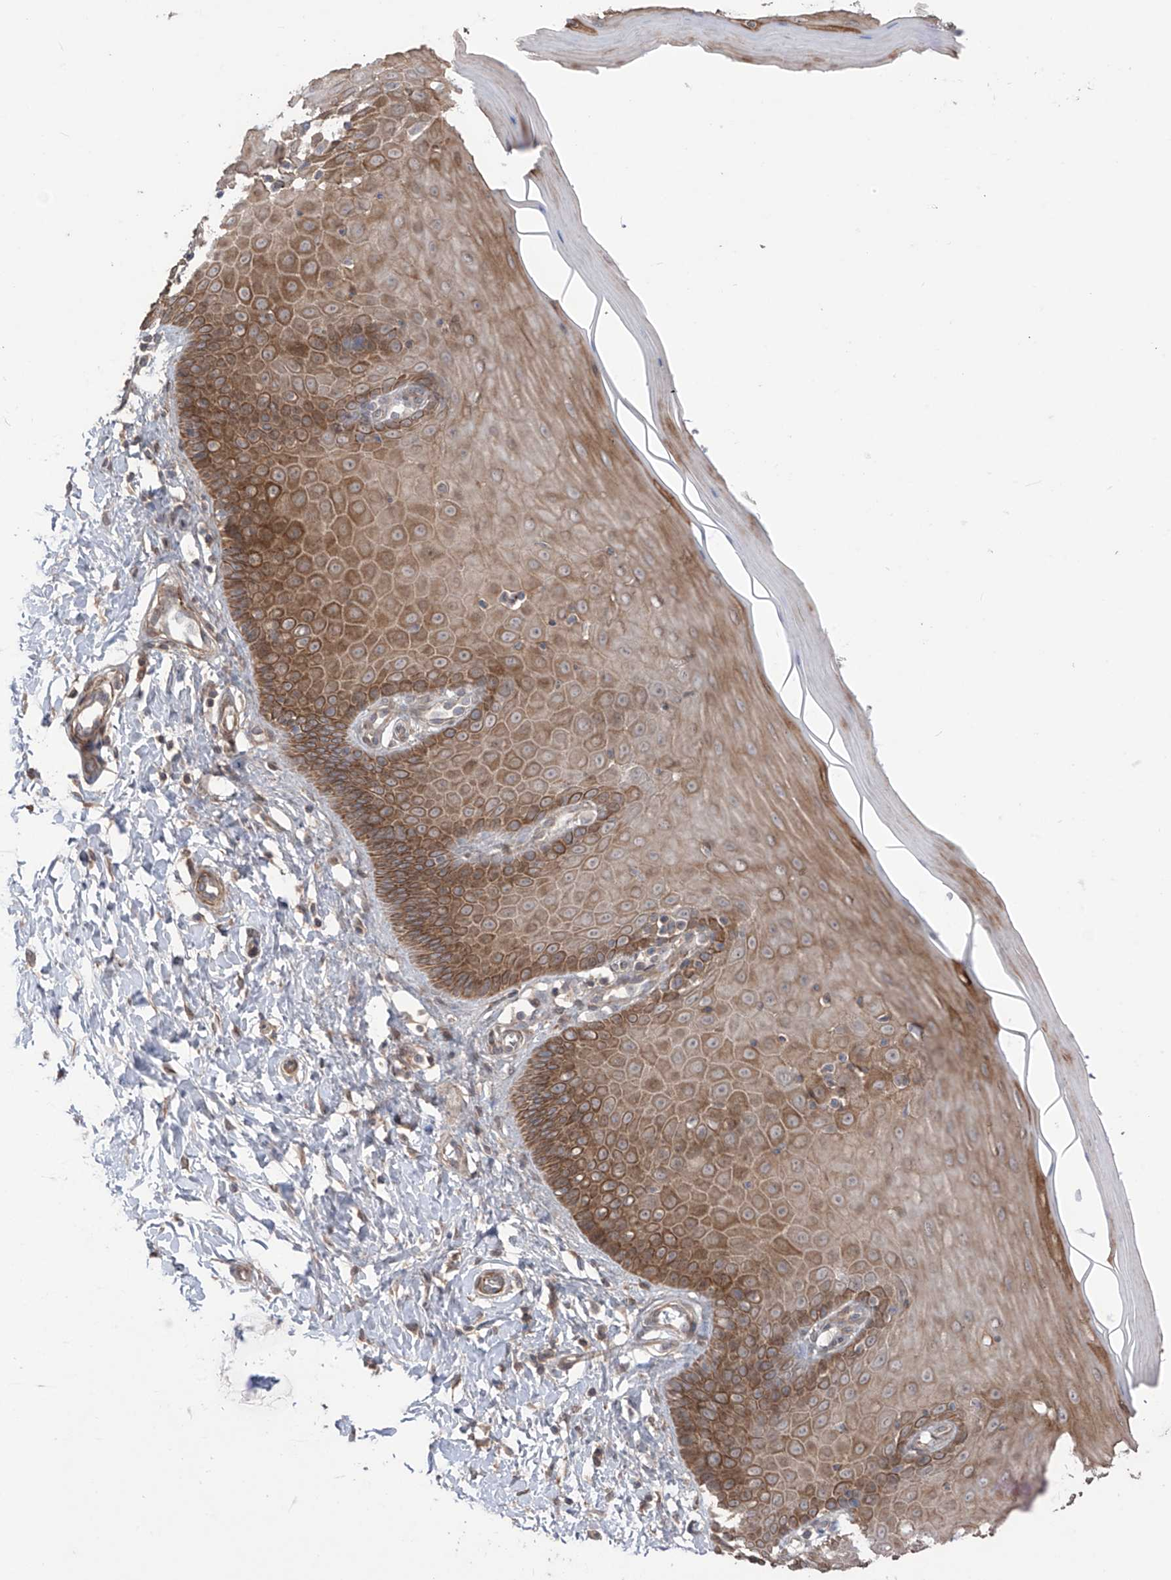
{"staining": {"intensity": "weak", "quantity": ">75%", "location": "cytoplasmic/membranous"}, "tissue": "cervix", "cell_type": "Glandular cells", "image_type": "normal", "snomed": [{"axis": "morphology", "description": "Normal tissue, NOS"}, {"axis": "topography", "description": "Cervix"}], "caption": "Immunohistochemical staining of normal human cervix demonstrates low levels of weak cytoplasmic/membranous expression in approximately >75% of glandular cells.", "gene": "LRRC74A", "patient": {"sex": "female", "age": 55}}